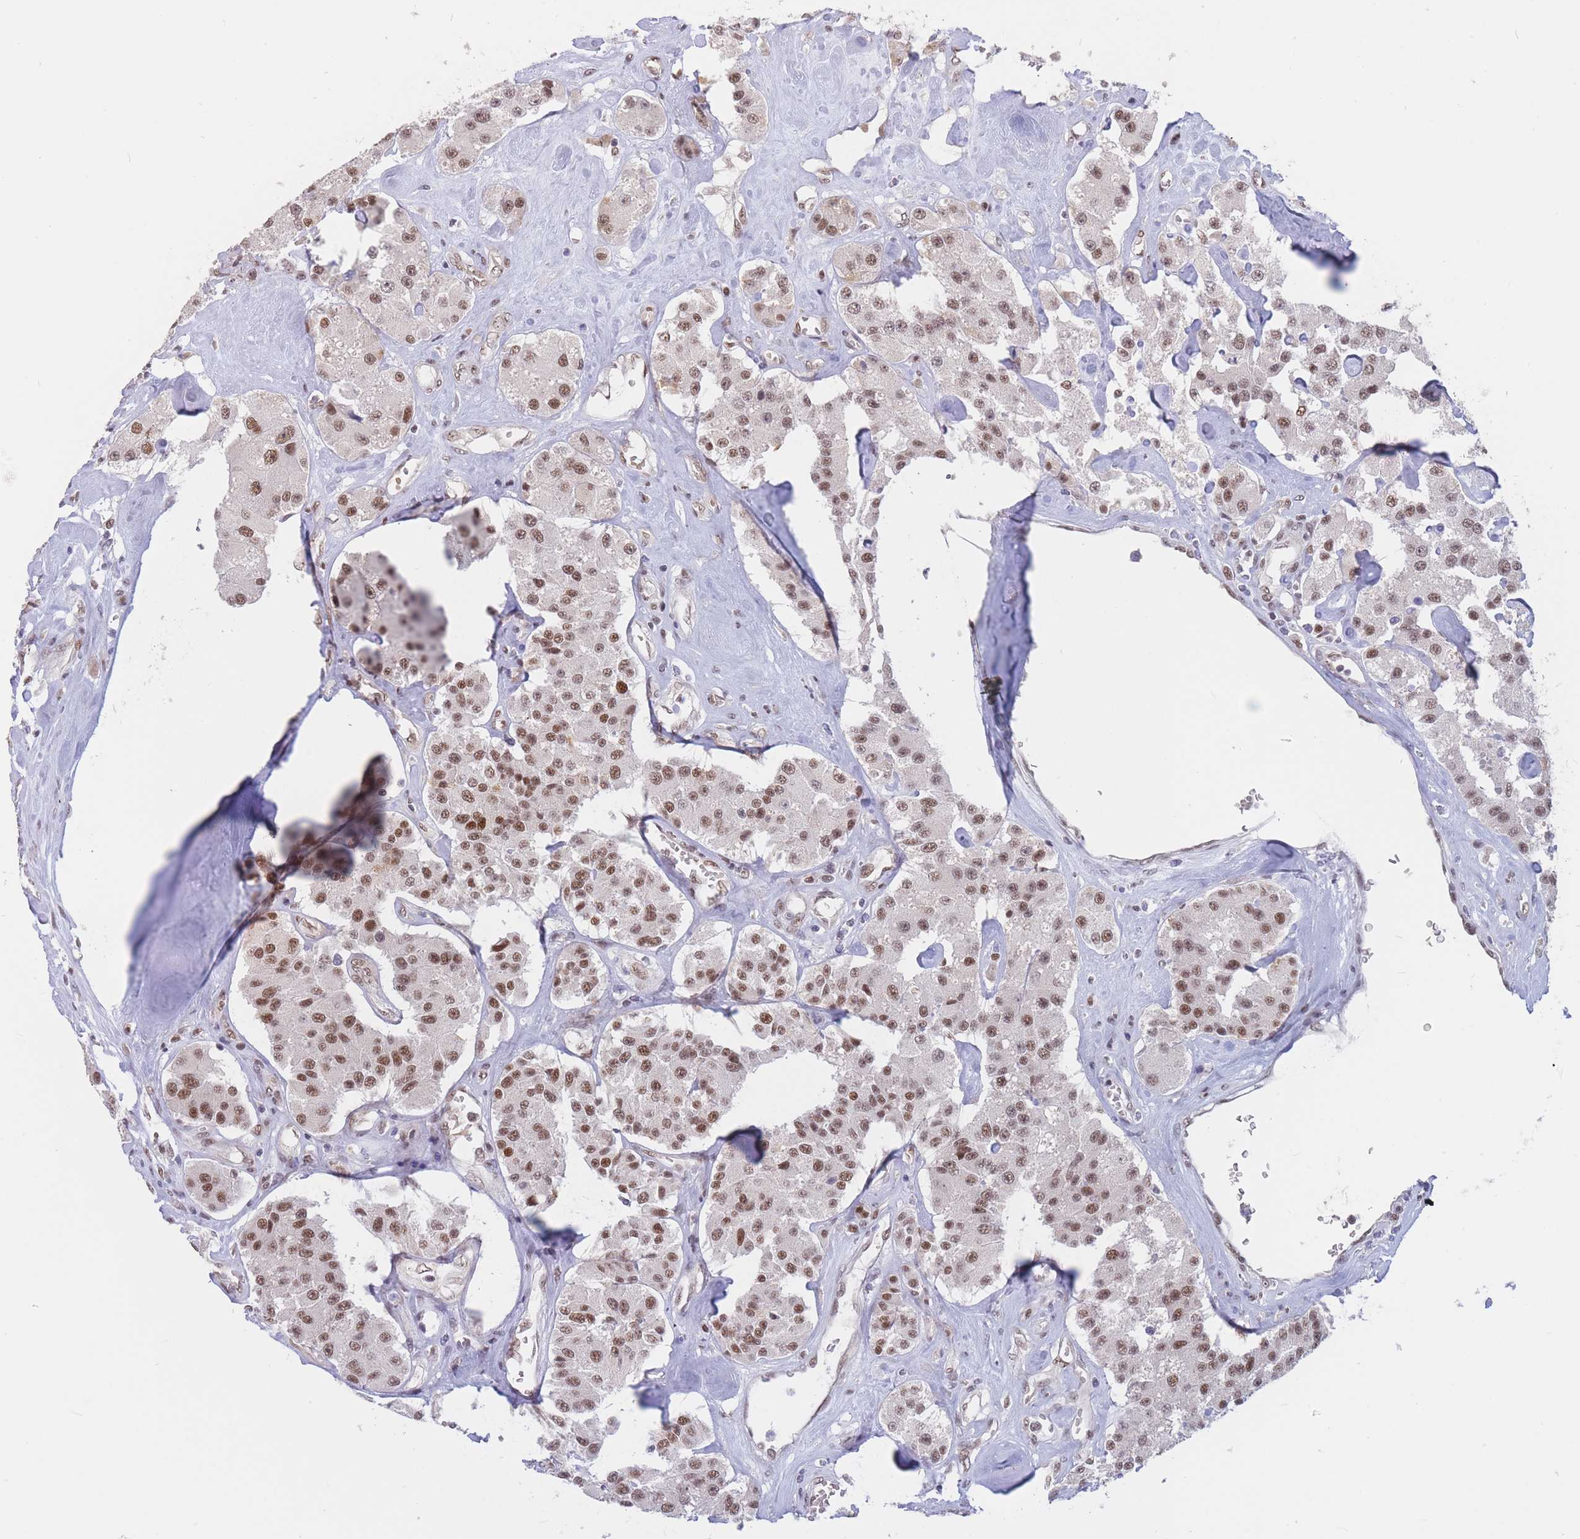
{"staining": {"intensity": "moderate", "quantity": ">75%", "location": "nuclear"}, "tissue": "carcinoid", "cell_type": "Tumor cells", "image_type": "cancer", "snomed": [{"axis": "morphology", "description": "Carcinoid, malignant, NOS"}, {"axis": "topography", "description": "Pancreas"}], "caption": "Malignant carcinoid stained with DAB (3,3'-diaminobenzidine) immunohistochemistry (IHC) reveals medium levels of moderate nuclear positivity in about >75% of tumor cells. (DAB = brown stain, brightfield microscopy at high magnification).", "gene": "SMAD9", "patient": {"sex": "male", "age": 41}}